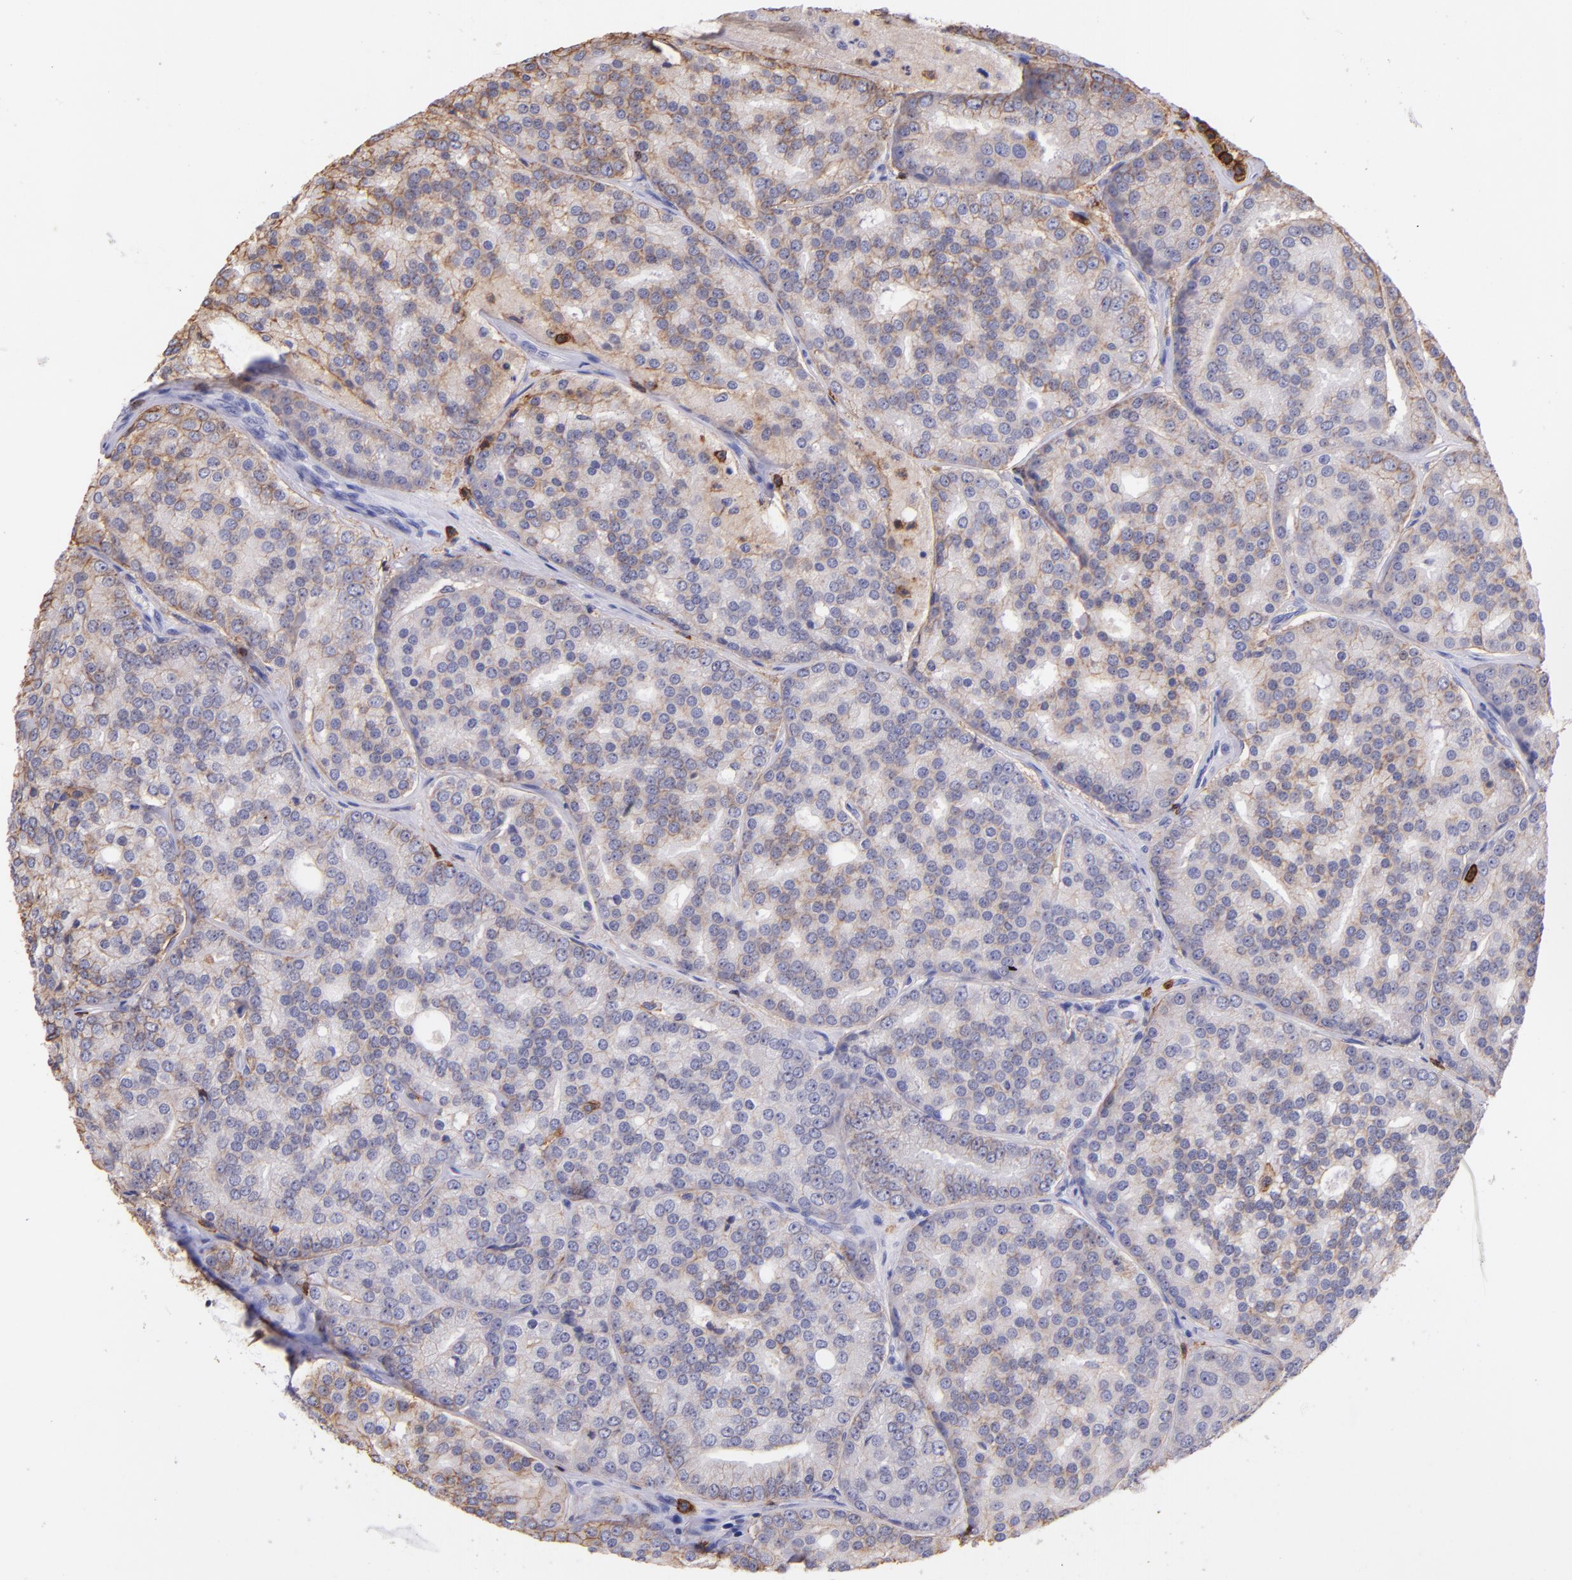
{"staining": {"intensity": "weak", "quantity": "<25%", "location": "cytoplasmic/membranous"}, "tissue": "prostate cancer", "cell_type": "Tumor cells", "image_type": "cancer", "snomed": [{"axis": "morphology", "description": "Adenocarcinoma, High grade"}, {"axis": "topography", "description": "Prostate"}], "caption": "High magnification brightfield microscopy of prostate high-grade adenocarcinoma stained with DAB (3,3'-diaminobenzidine) (brown) and counterstained with hematoxylin (blue): tumor cells show no significant staining. Nuclei are stained in blue.", "gene": "SPN", "patient": {"sex": "male", "age": 64}}